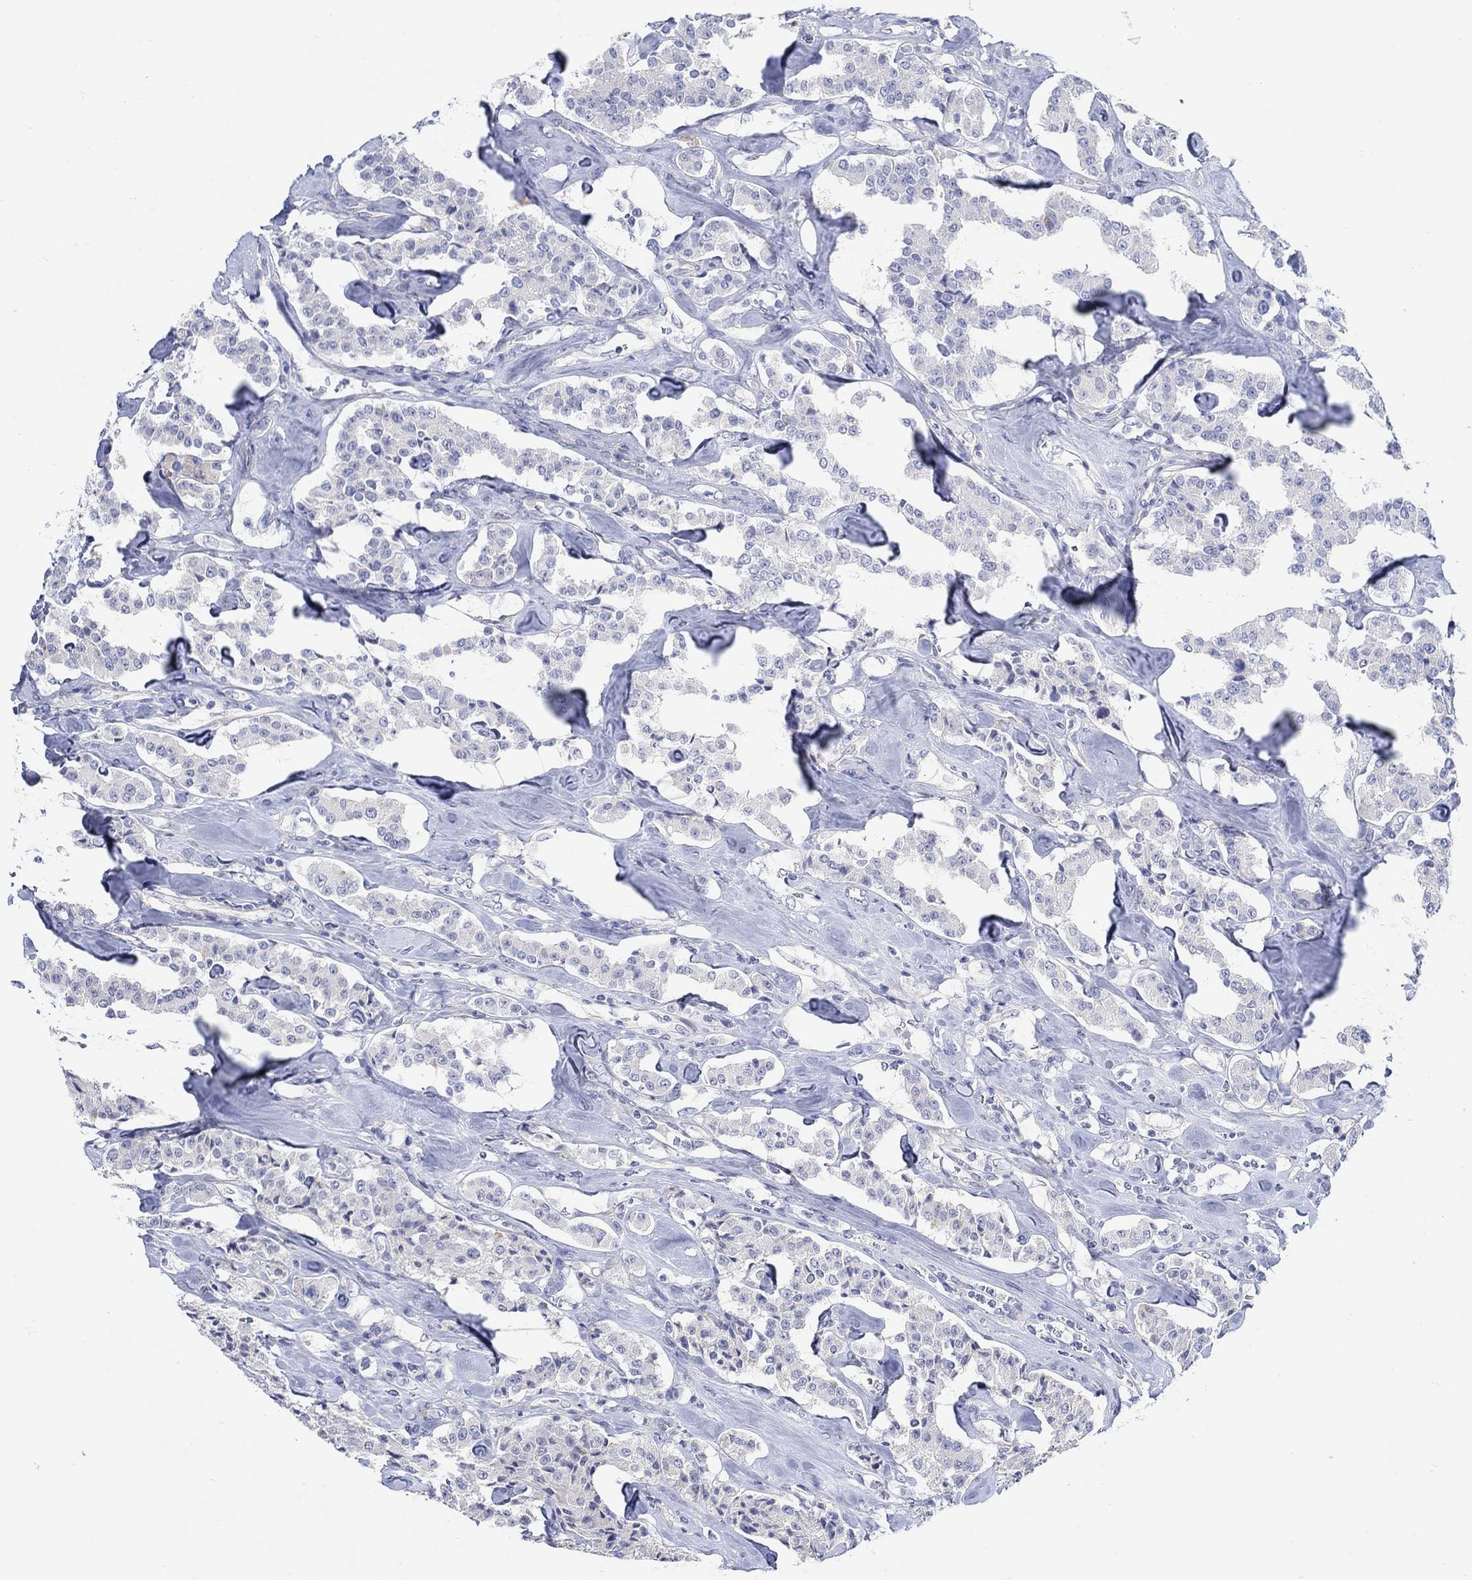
{"staining": {"intensity": "negative", "quantity": "none", "location": "none"}, "tissue": "carcinoid", "cell_type": "Tumor cells", "image_type": "cancer", "snomed": [{"axis": "morphology", "description": "Carcinoid, malignant, NOS"}, {"axis": "topography", "description": "Pancreas"}], "caption": "Tumor cells are negative for protein expression in human carcinoid.", "gene": "KRT222", "patient": {"sex": "male", "age": 41}}